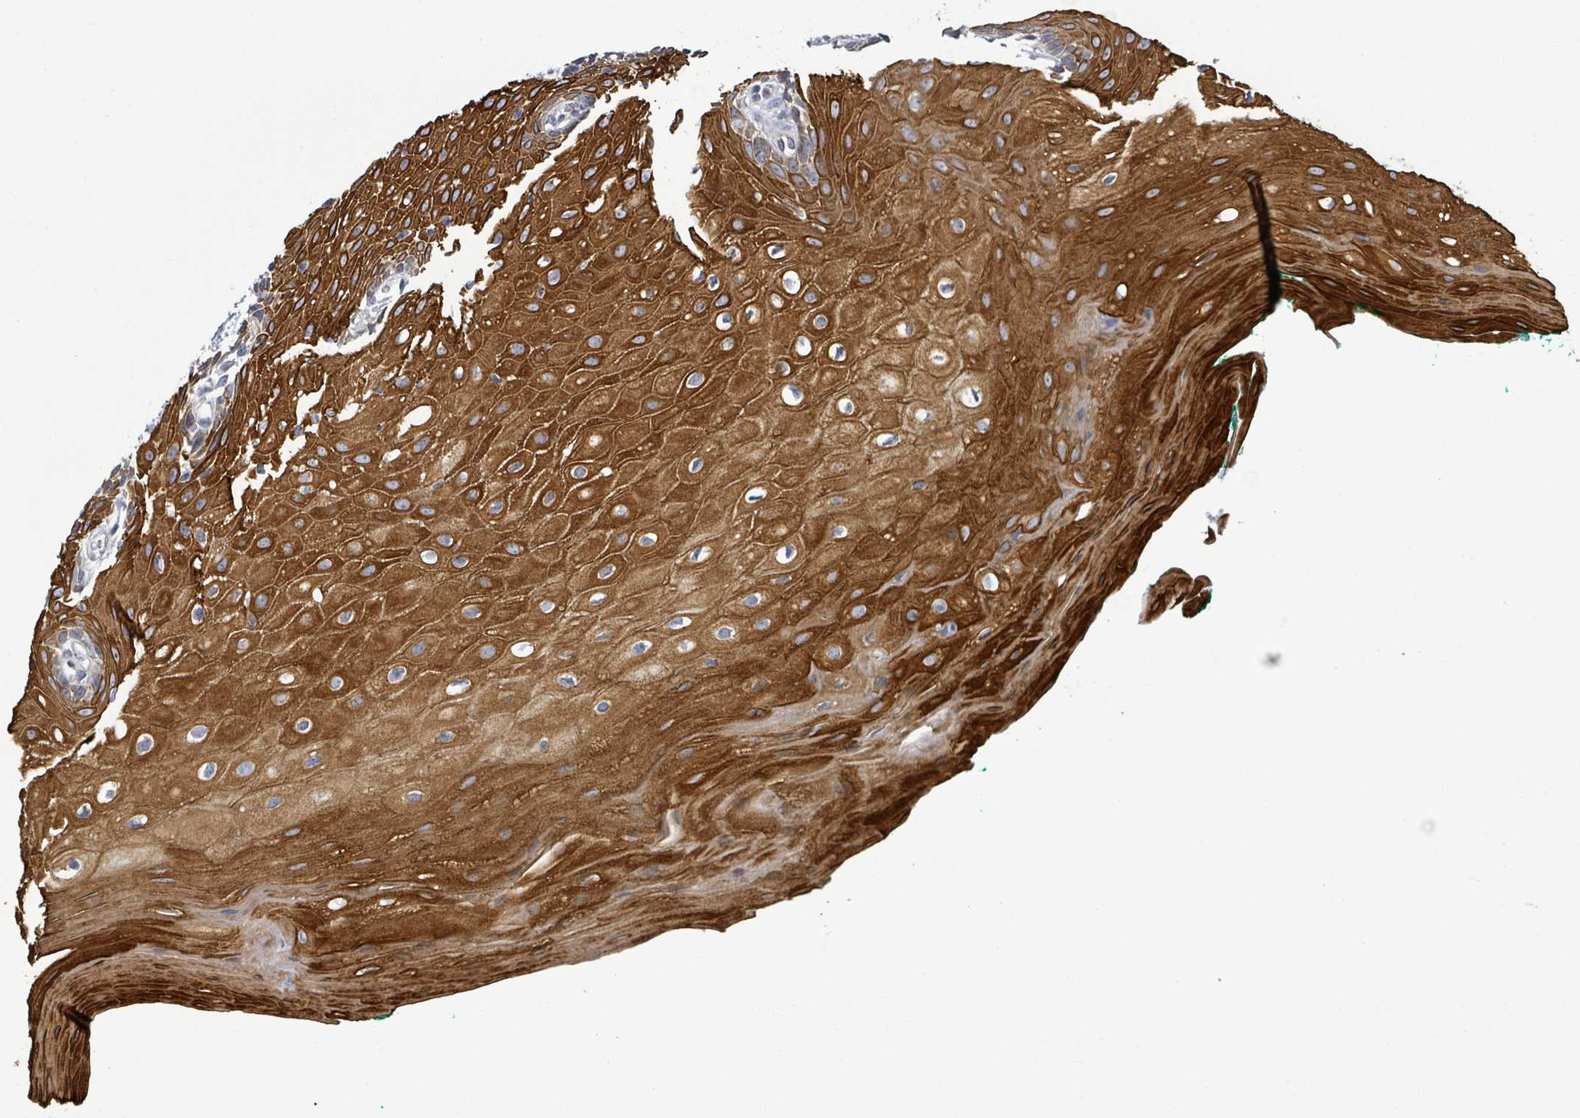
{"staining": {"intensity": "strong", "quantity": "25%-75%", "location": "cytoplasmic/membranous"}, "tissue": "oral mucosa", "cell_type": "Squamous epithelial cells", "image_type": "normal", "snomed": [{"axis": "morphology", "description": "Normal tissue, NOS"}, {"axis": "morphology", "description": "Squamous cell carcinoma, NOS"}, {"axis": "topography", "description": "Oral tissue"}, {"axis": "topography", "description": "Tounge, NOS"}, {"axis": "topography", "description": "Head-Neck"}], "caption": "Immunohistochemistry (IHC) staining of unremarkable oral mucosa, which demonstrates high levels of strong cytoplasmic/membranous expression in approximately 25%-75% of squamous epithelial cells indicating strong cytoplasmic/membranous protein positivity. The staining was performed using DAB (3,3'-diaminobenzidine) (brown) for protein detection and nuclei were counterstained in hematoxylin (blue).", "gene": "COL13A1", "patient": {"sex": "male", "age": 79}}